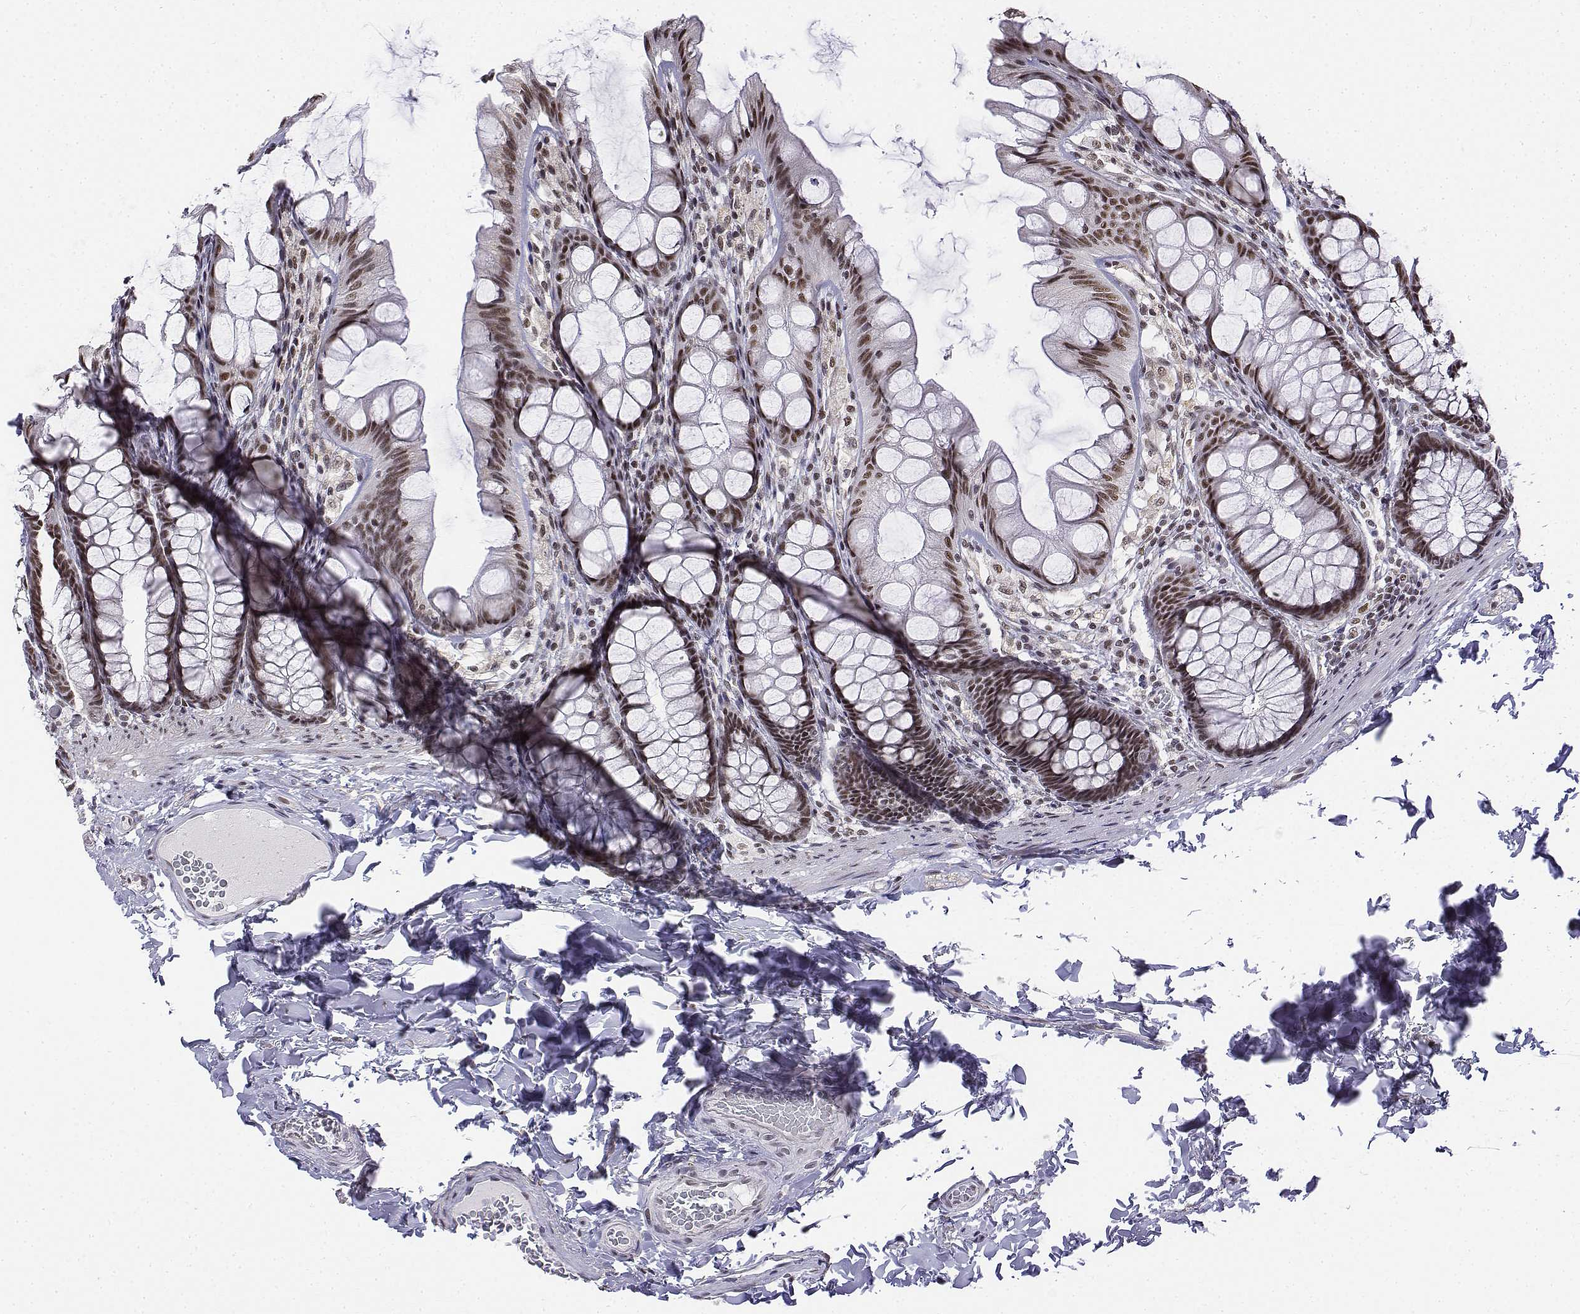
{"staining": {"intensity": "moderate", "quantity": ">75%", "location": "nuclear"}, "tissue": "colon", "cell_type": "Endothelial cells", "image_type": "normal", "snomed": [{"axis": "morphology", "description": "Normal tissue, NOS"}, {"axis": "topography", "description": "Colon"}], "caption": "About >75% of endothelial cells in benign colon show moderate nuclear protein staining as visualized by brown immunohistochemical staining.", "gene": "SETD1A", "patient": {"sex": "male", "age": 47}}